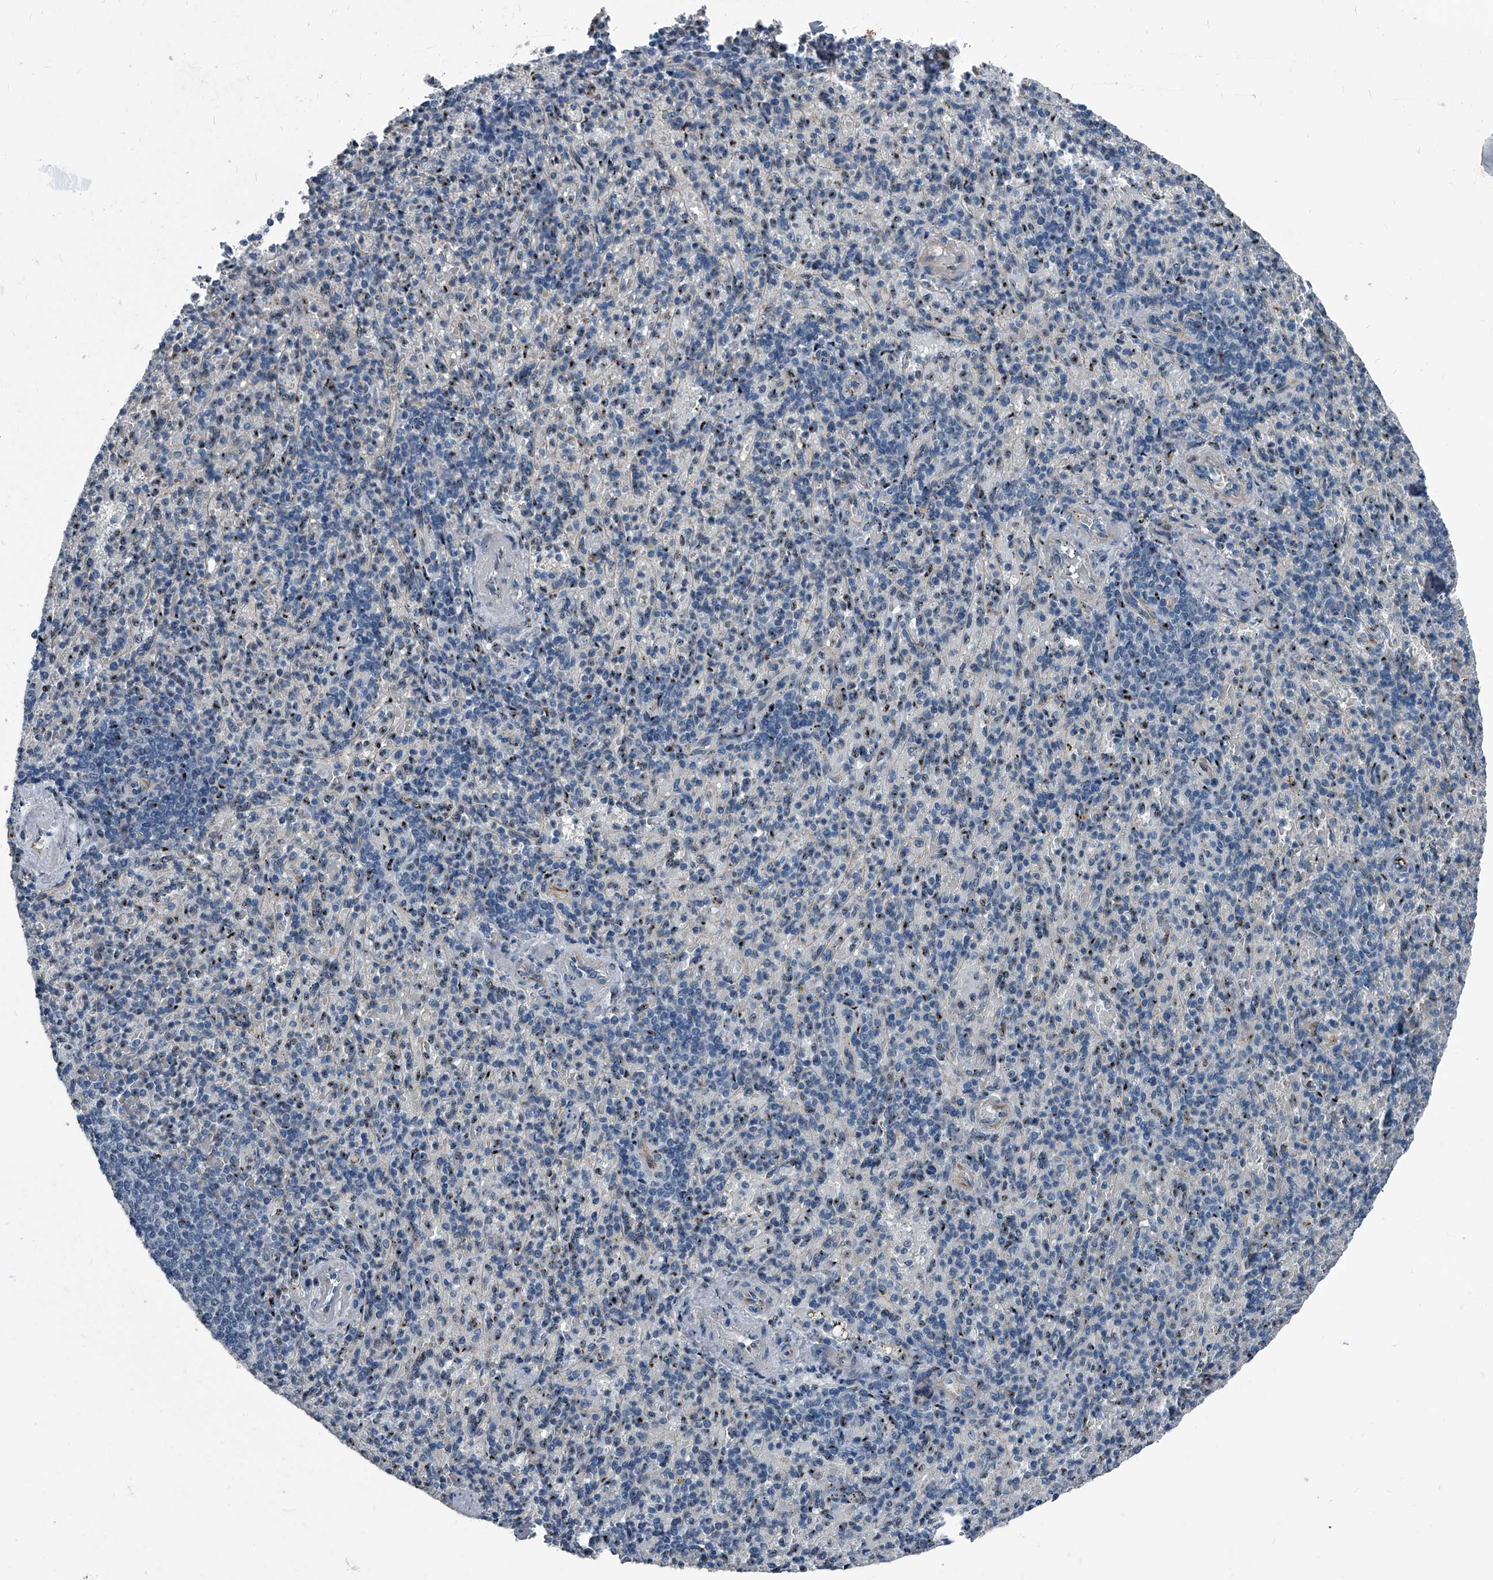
{"staining": {"intensity": "negative", "quantity": "none", "location": "none"}, "tissue": "spleen", "cell_type": "Cells in red pulp", "image_type": "normal", "snomed": [{"axis": "morphology", "description": "Normal tissue, NOS"}, {"axis": "topography", "description": "Spleen"}], "caption": "Immunohistochemical staining of normal spleen displays no significant expression in cells in red pulp. (Stains: DAB (3,3'-diaminobenzidine) immunohistochemistry (IHC) with hematoxylin counter stain, Microscopy: brightfield microscopy at high magnification).", "gene": "MEN1", "patient": {"sex": "female", "age": 74}}